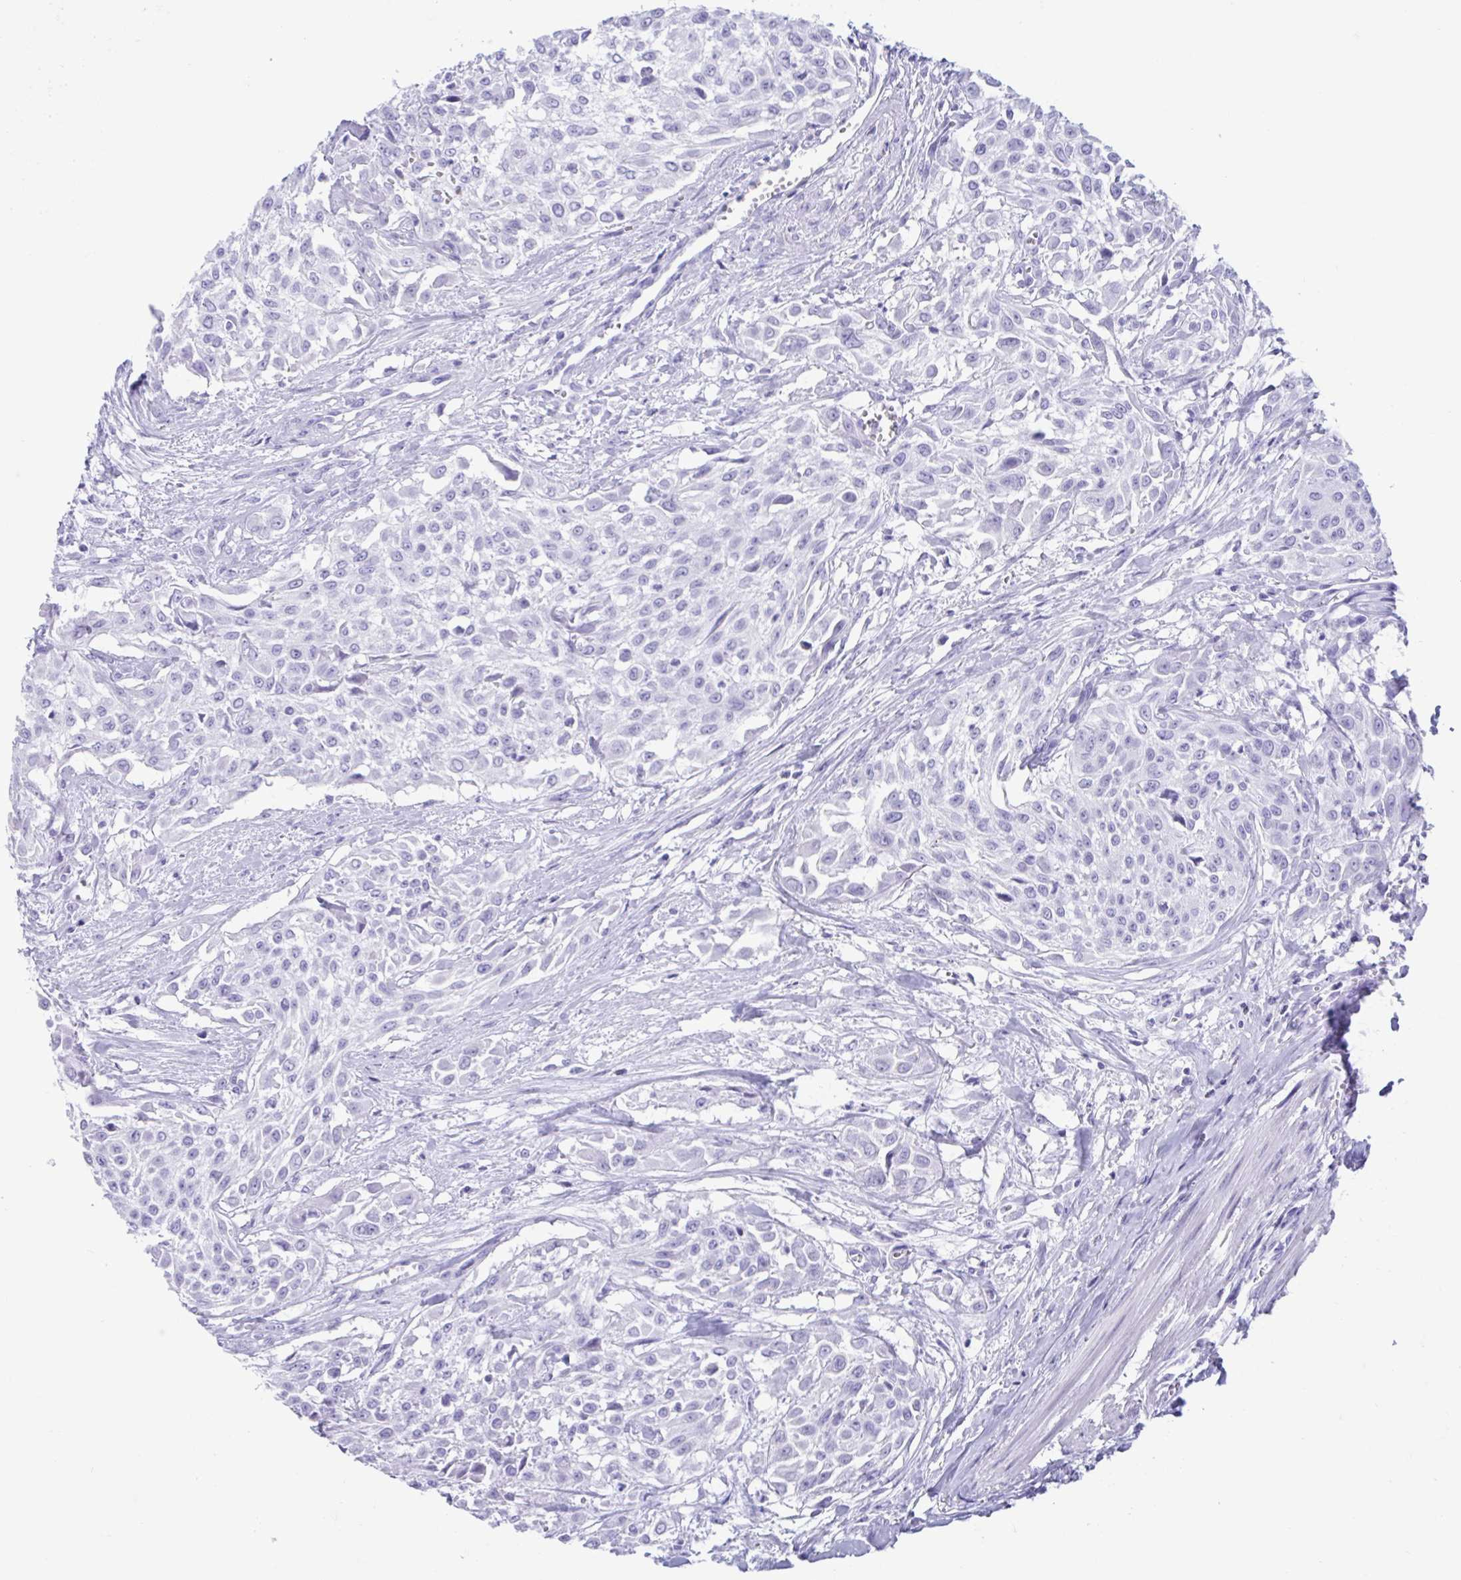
{"staining": {"intensity": "negative", "quantity": "none", "location": "none"}, "tissue": "urothelial cancer", "cell_type": "Tumor cells", "image_type": "cancer", "snomed": [{"axis": "morphology", "description": "Urothelial carcinoma, High grade"}, {"axis": "topography", "description": "Urinary bladder"}], "caption": "This image is of urothelial carcinoma (high-grade) stained with immunohistochemistry (IHC) to label a protein in brown with the nuclei are counter-stained blue. There is no expression in tumor cells. (DAB (3,3'-diaminobenzidine) immunohistochemistry visualized using brightfield microscopy, high magnification).", "gene": "TMEM35A", "patient": {"sex": "male", "age": 57}}